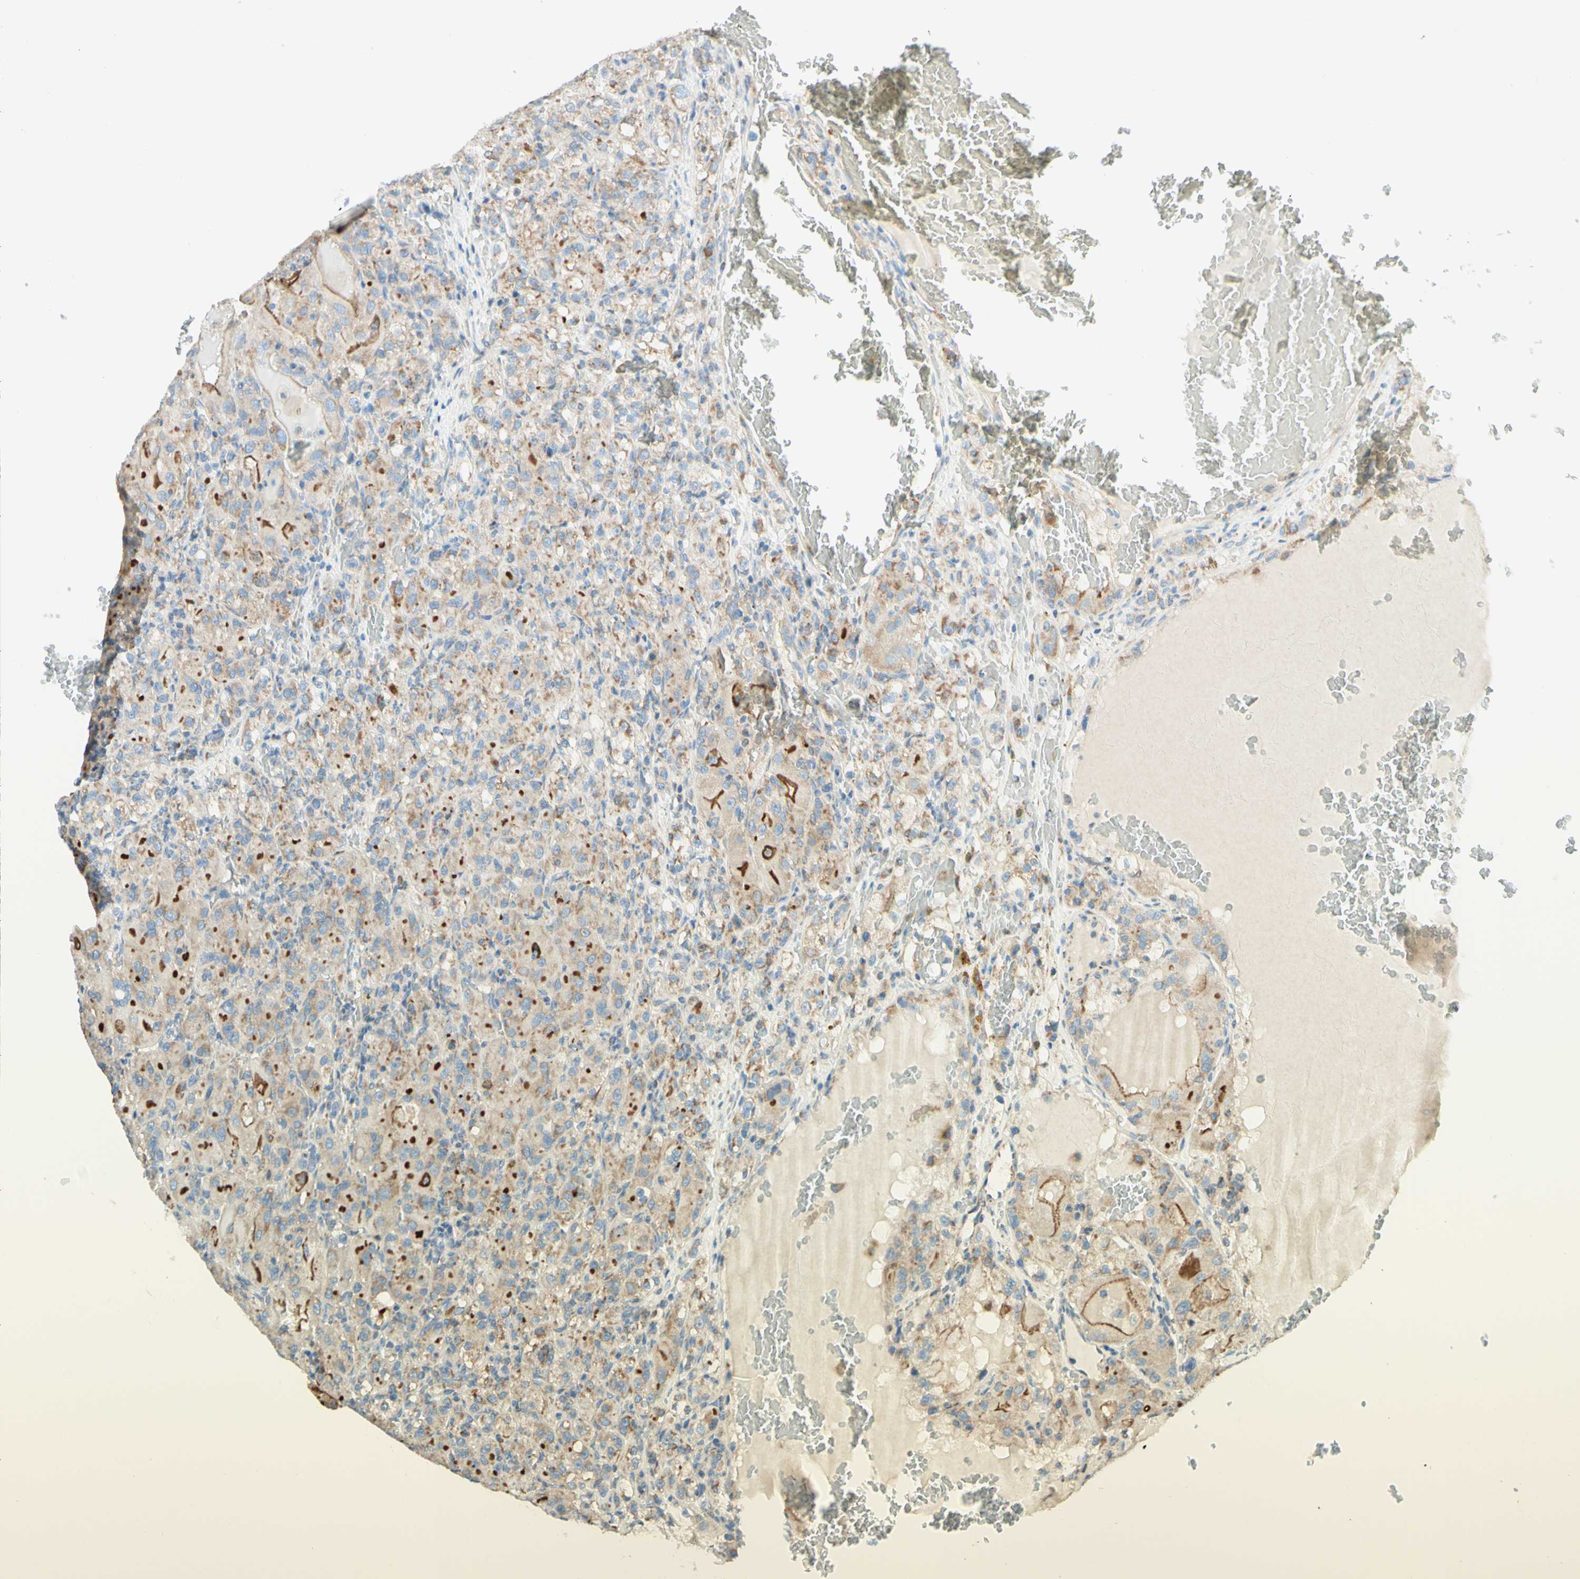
{"staining": {"intensity": "moderate", "quantity": ">75%", "location": "cytoplasmic/membranous"}, "tissue": "renal cancer", "cell_type": "Tumor cells", "image_type": "cancer", "snomed": [{"axis": "morphology", "description": "Adenocarcinoma, NOS"}, {"axis": "topography", "description": "Kidney"}], "caption": "Approximately >75% of tumor cells in adenocarcinoma (renal) show moderate cytoplasmic/membranous protein positivity as visualized by brown immunohistochemical staining.", "gene": "ARMC10", "patient": {"sex": "male", "age": 61}}